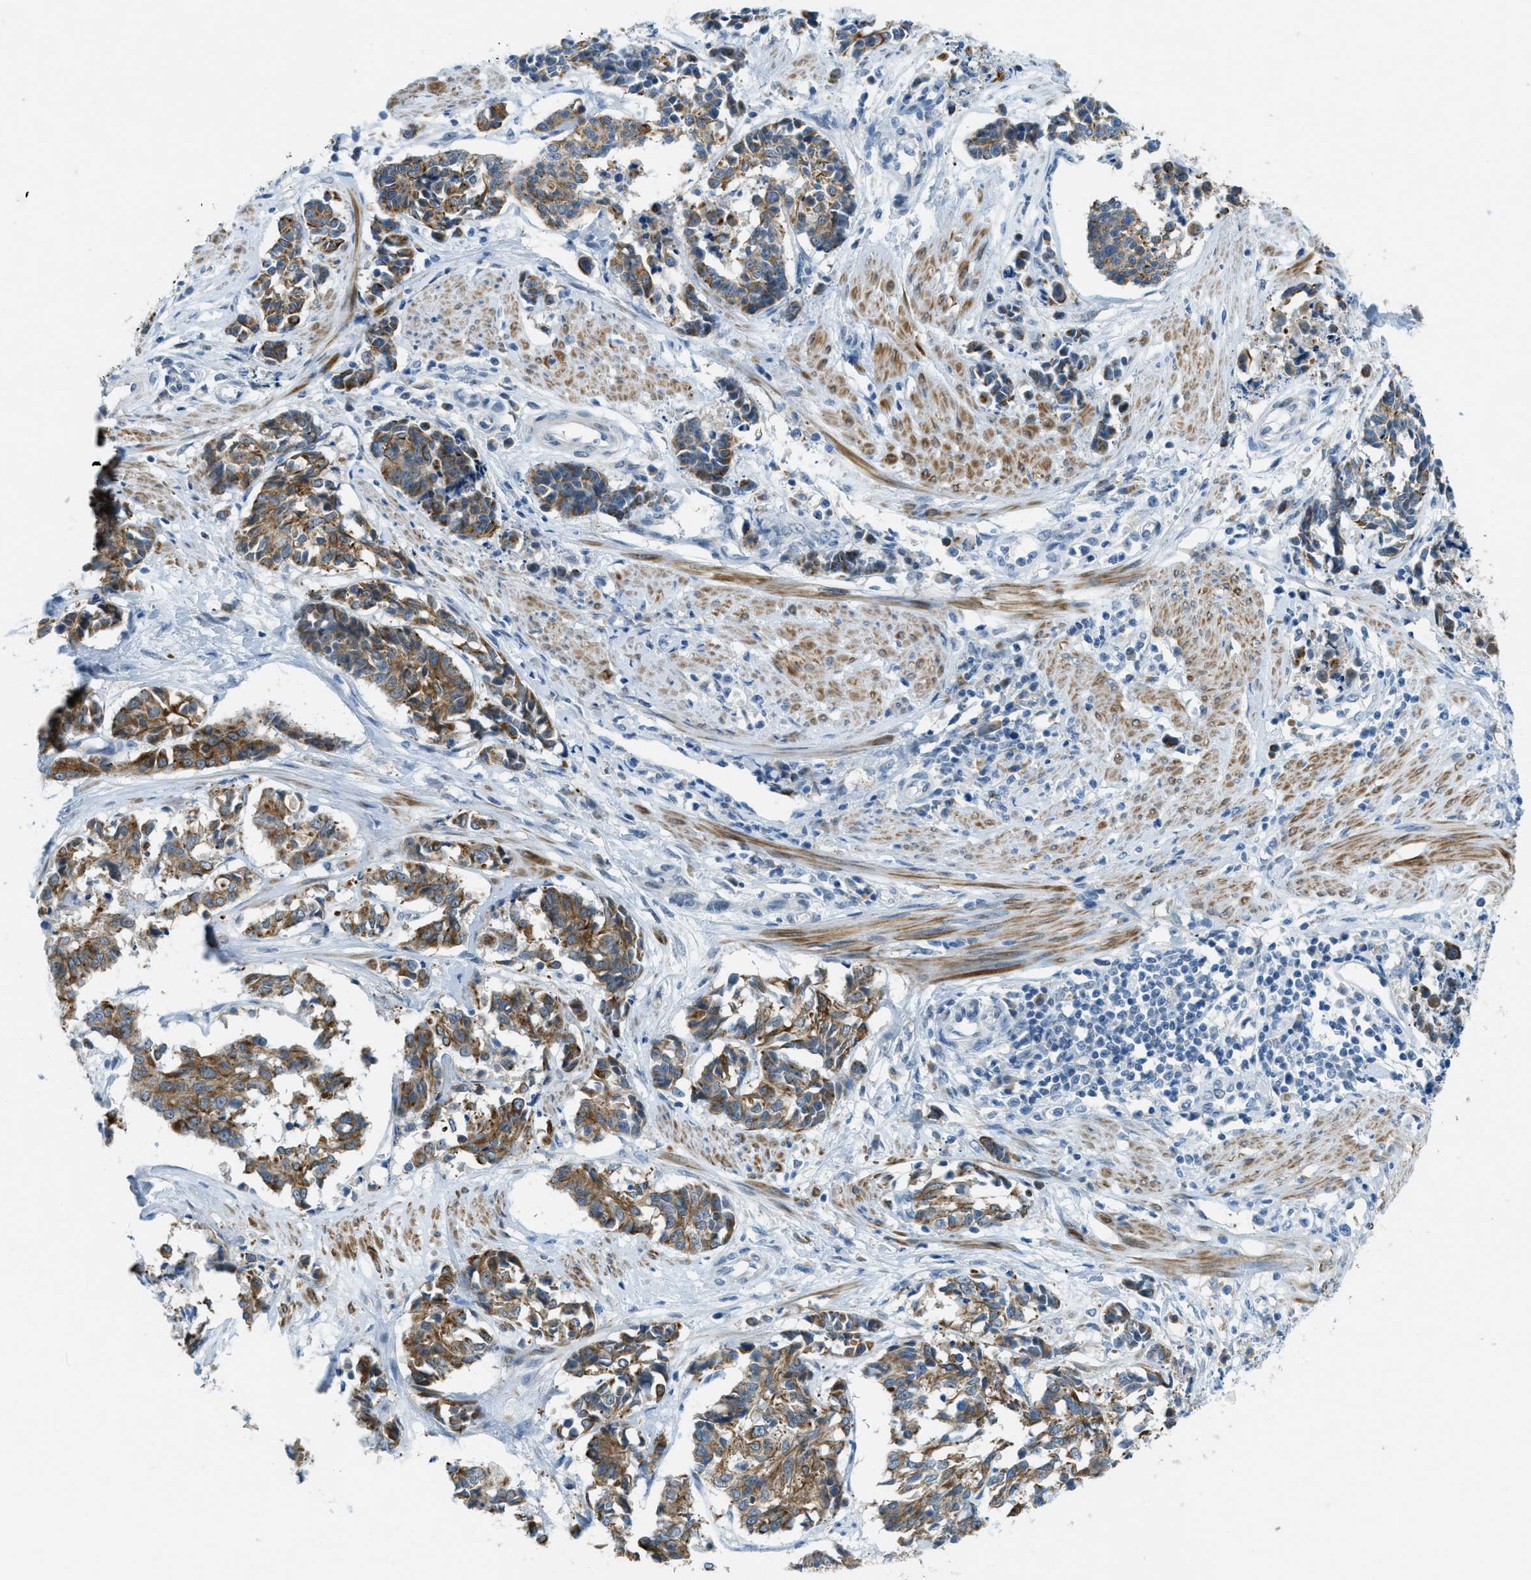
{"staining": {"intensity": "moderate", "quantity": ">75%", "location": "cytoplasmic/membranous"}, "tissue": "cervical cancer", "cell_type": "Tumor cells", "image_type": "cancer", "snomed": [{"axis": "morphology", "description": "Squamous cell carcinoma, NOS"}, {"axis": "topography", "description": "Cervix"}], "caption": "Tumor cells display medium levels of moderate cytoplasmic/membranous staining in about >75% of cells in cervical cancer (squamous cell carcinoma).", "gene": "KLHL8", "patient": {"sex": "female", "age": 35}}